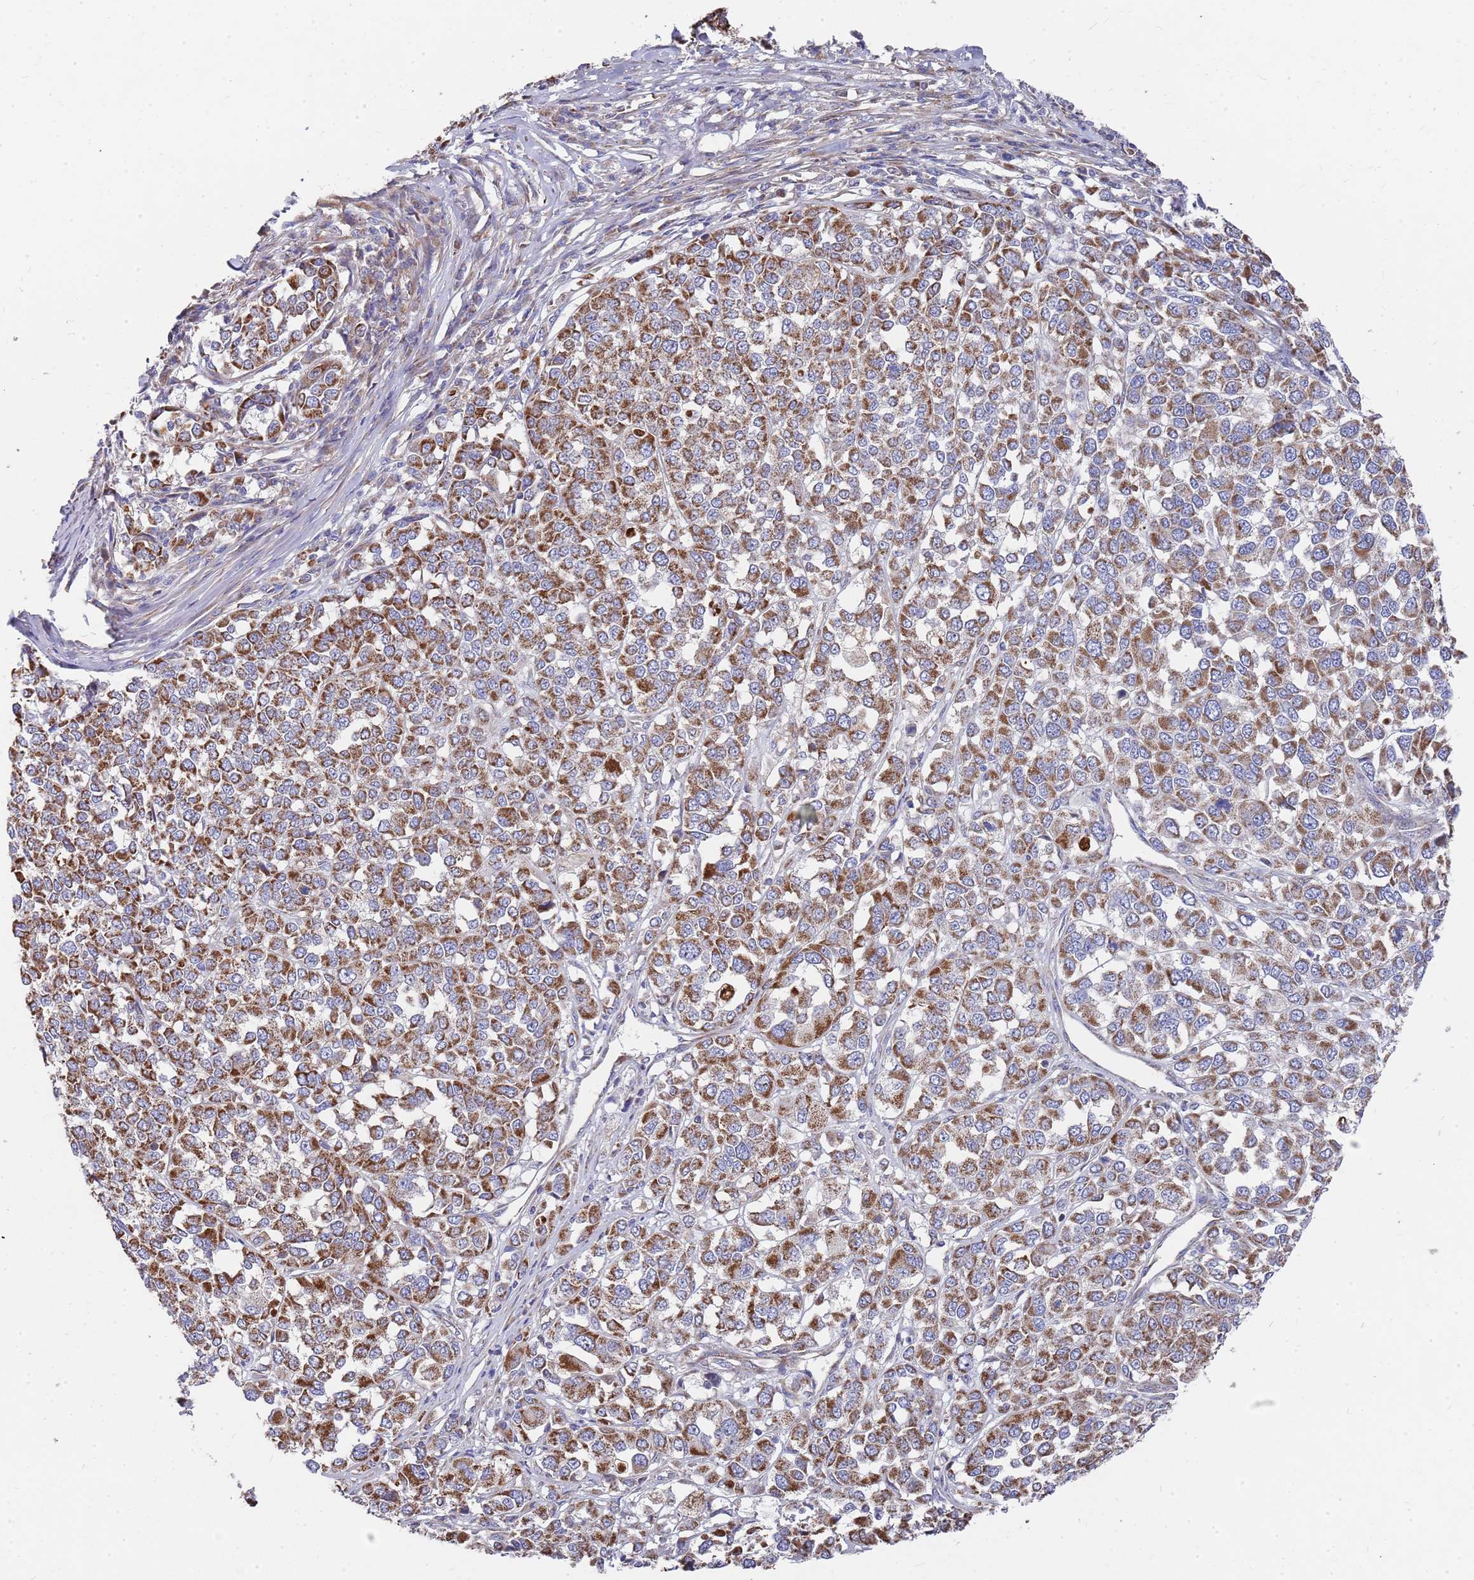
{"staining": {"intensity": "strong", "quantity": ">75%", "location": "cytoplasmic/membranous"}, "tissue": "melanoma", "cell_type": "Tumor cells", "image_type": "cancer", "snomed": [{"axis": "morphology", "description": "Malignant melanoma, Metastatic site"}, {"axis": "topography", "description": "Lymph node"}], "caption": "High-power microscopy captured an immunohistochemistry (IHC) photomicrograph of melanoma, revealing strong cytoplasmic/membranous staining in approximately >75% of tumor cells. (Stains: DAB (3,3'-diaminobenzidine) in brown, nuclei in blue, Microscopy: brightfield microscopy at high magnification).", "gene": "WDFY3", "patient": {"sex": "male", "age": 44}}